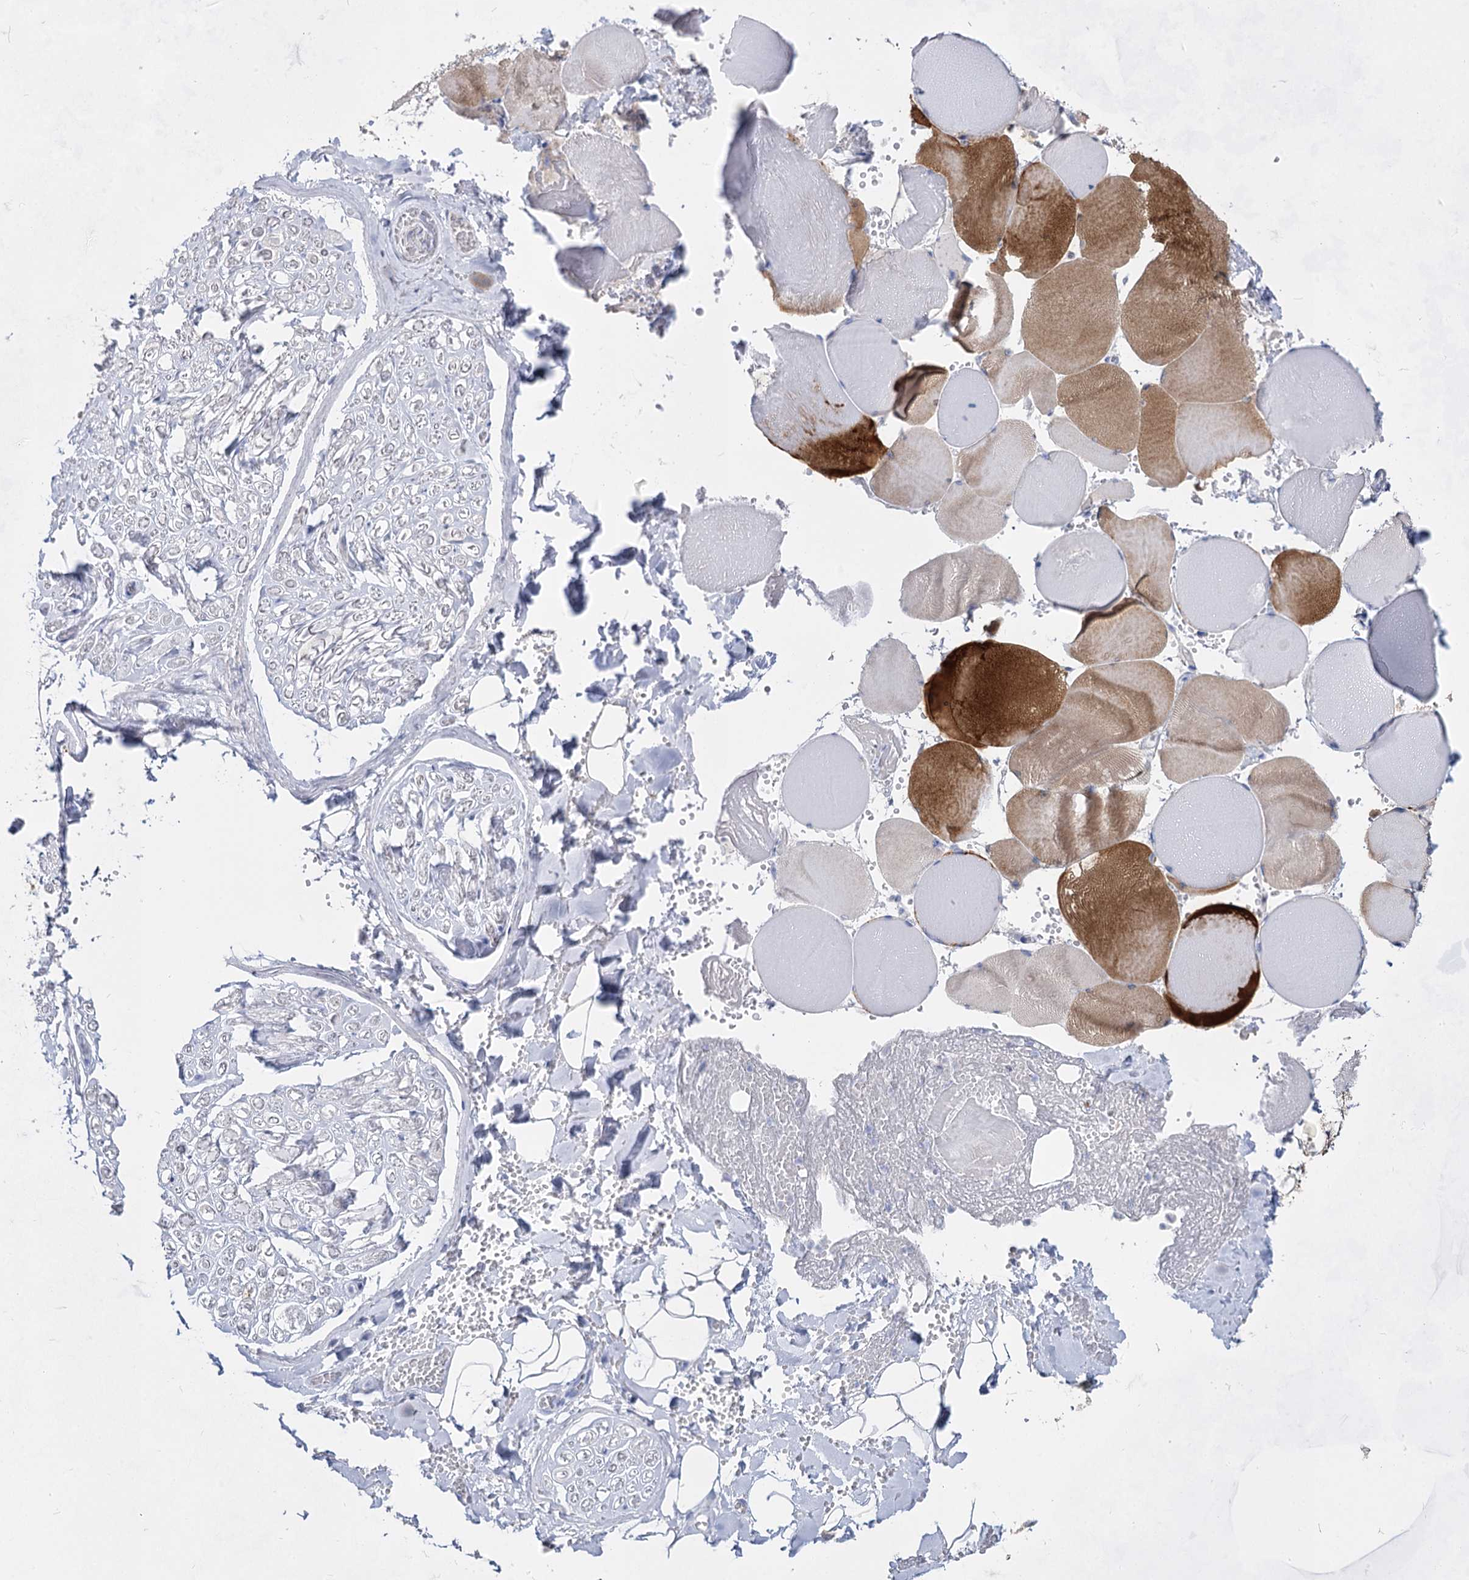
{"staining": {"intensity": "negative", "quantity": "none", "location": "none"}, "tissue": "adipose tissue", "cell_type": "Adipocytes", "image_type": "normal", "snomed": [{"axis": "morphology", "description": "Normal tissue, NOS"}, {"axis": "topography", "description": "Skeletal muscle"}, {"axis": "topography", "description": "Peripheral nerve tissue"}], "caption": "Micrograph shows no significant protein expression in adipocytes of normal adipose tissue.", "gene": "ACRV1", "patient": {"sex": "female", "age": 55}}